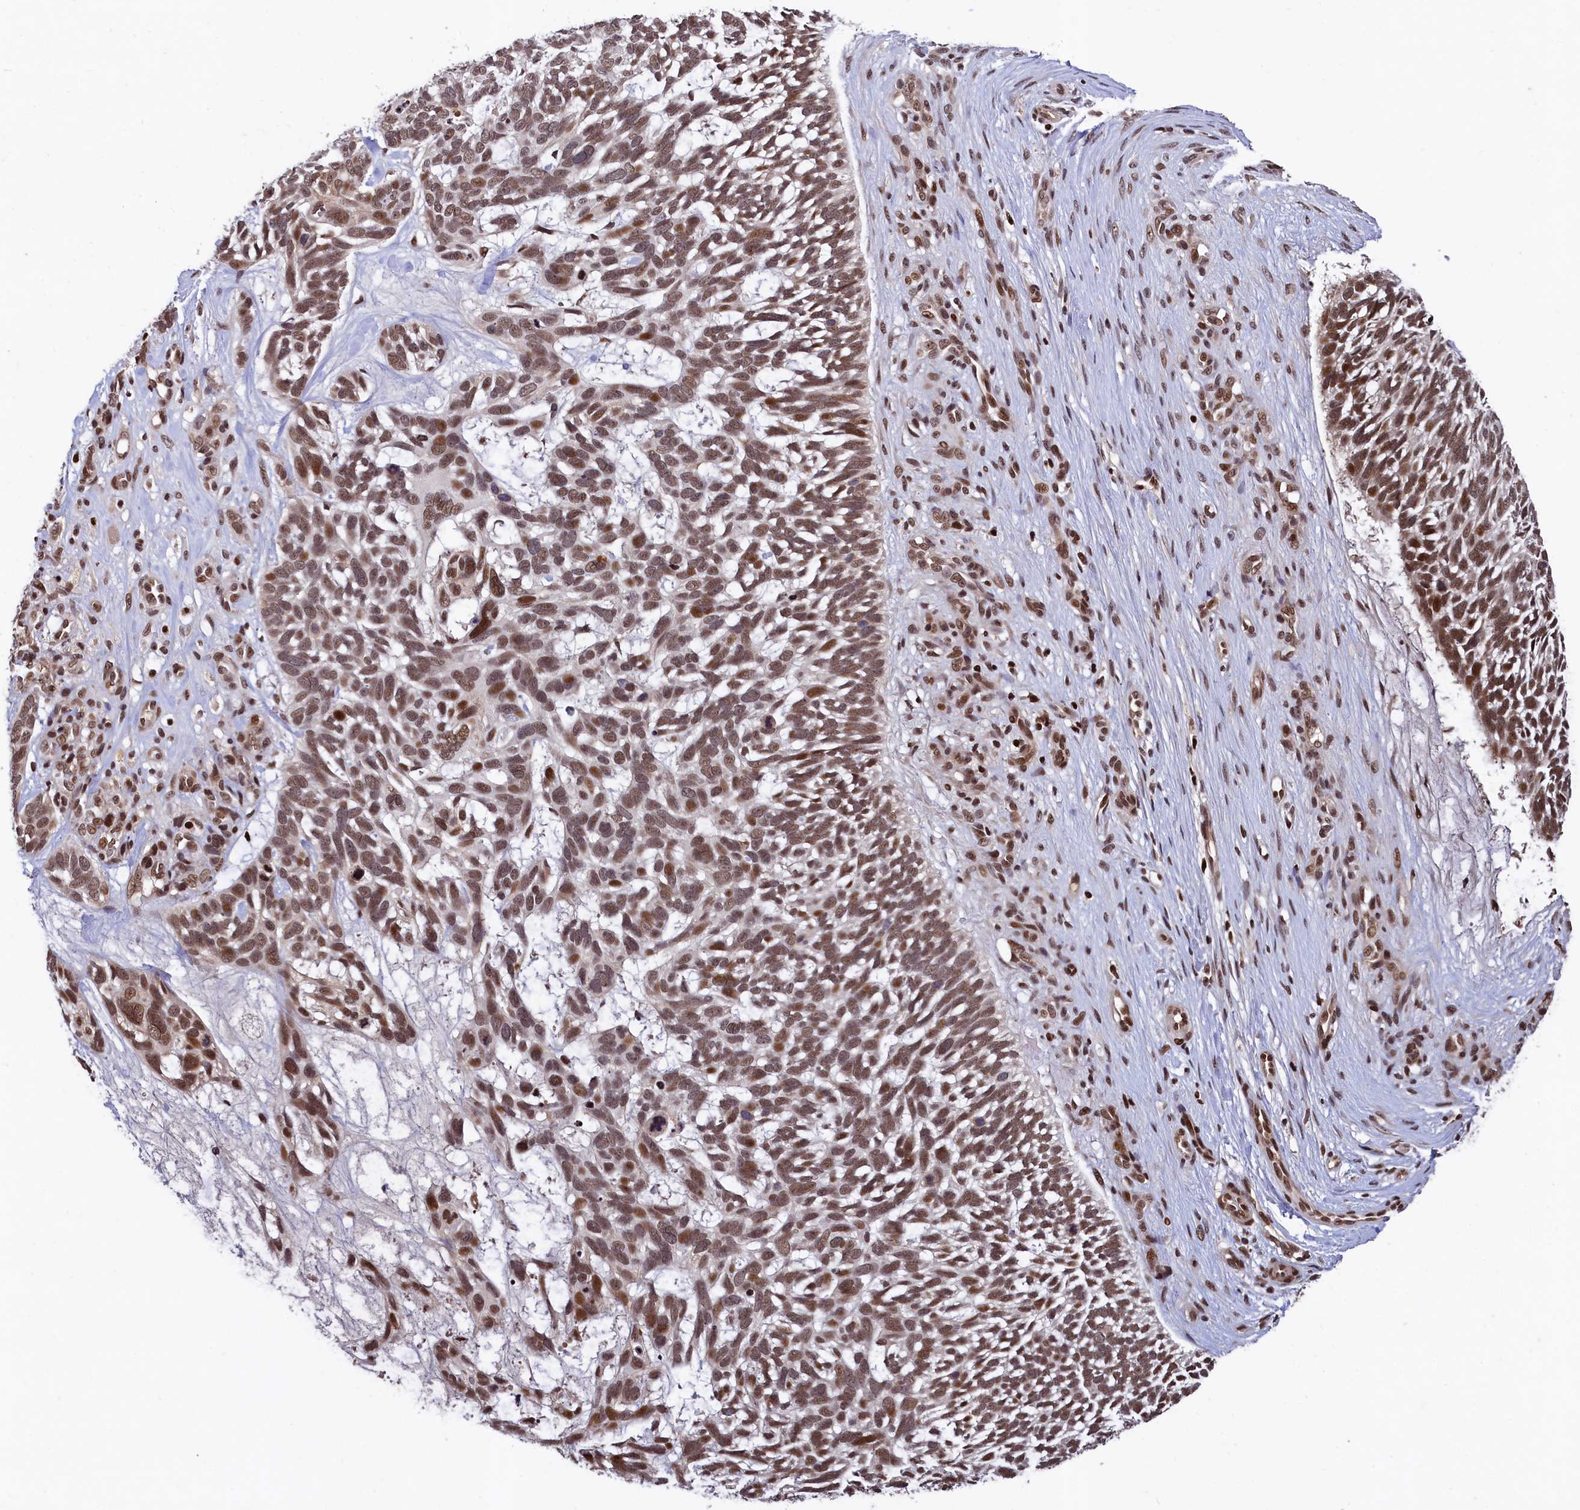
{"staining": {"intensity": "moderate", "quantity": ">75%", "location": "cytoplasmic/membranous,nuclear"}, "tissue": "skin cancer", "cell_type": "Tumor cells", "image_type": "cancer", "snomed": [{"axis": "morphology", "description": "Basal cell carcinoma"}, {"axis": "topography", "description": "Skin"}], "caption": "The photomicrograph shows immunohistochemical staining of basal cell carcinoma (skin). There is moderate cytoplasmic/membranous and nuclear expression is appreciated in about >75% of tumor cells.", "gene": "FAM217B", "patient": {"sex": "male", "age": 88}}